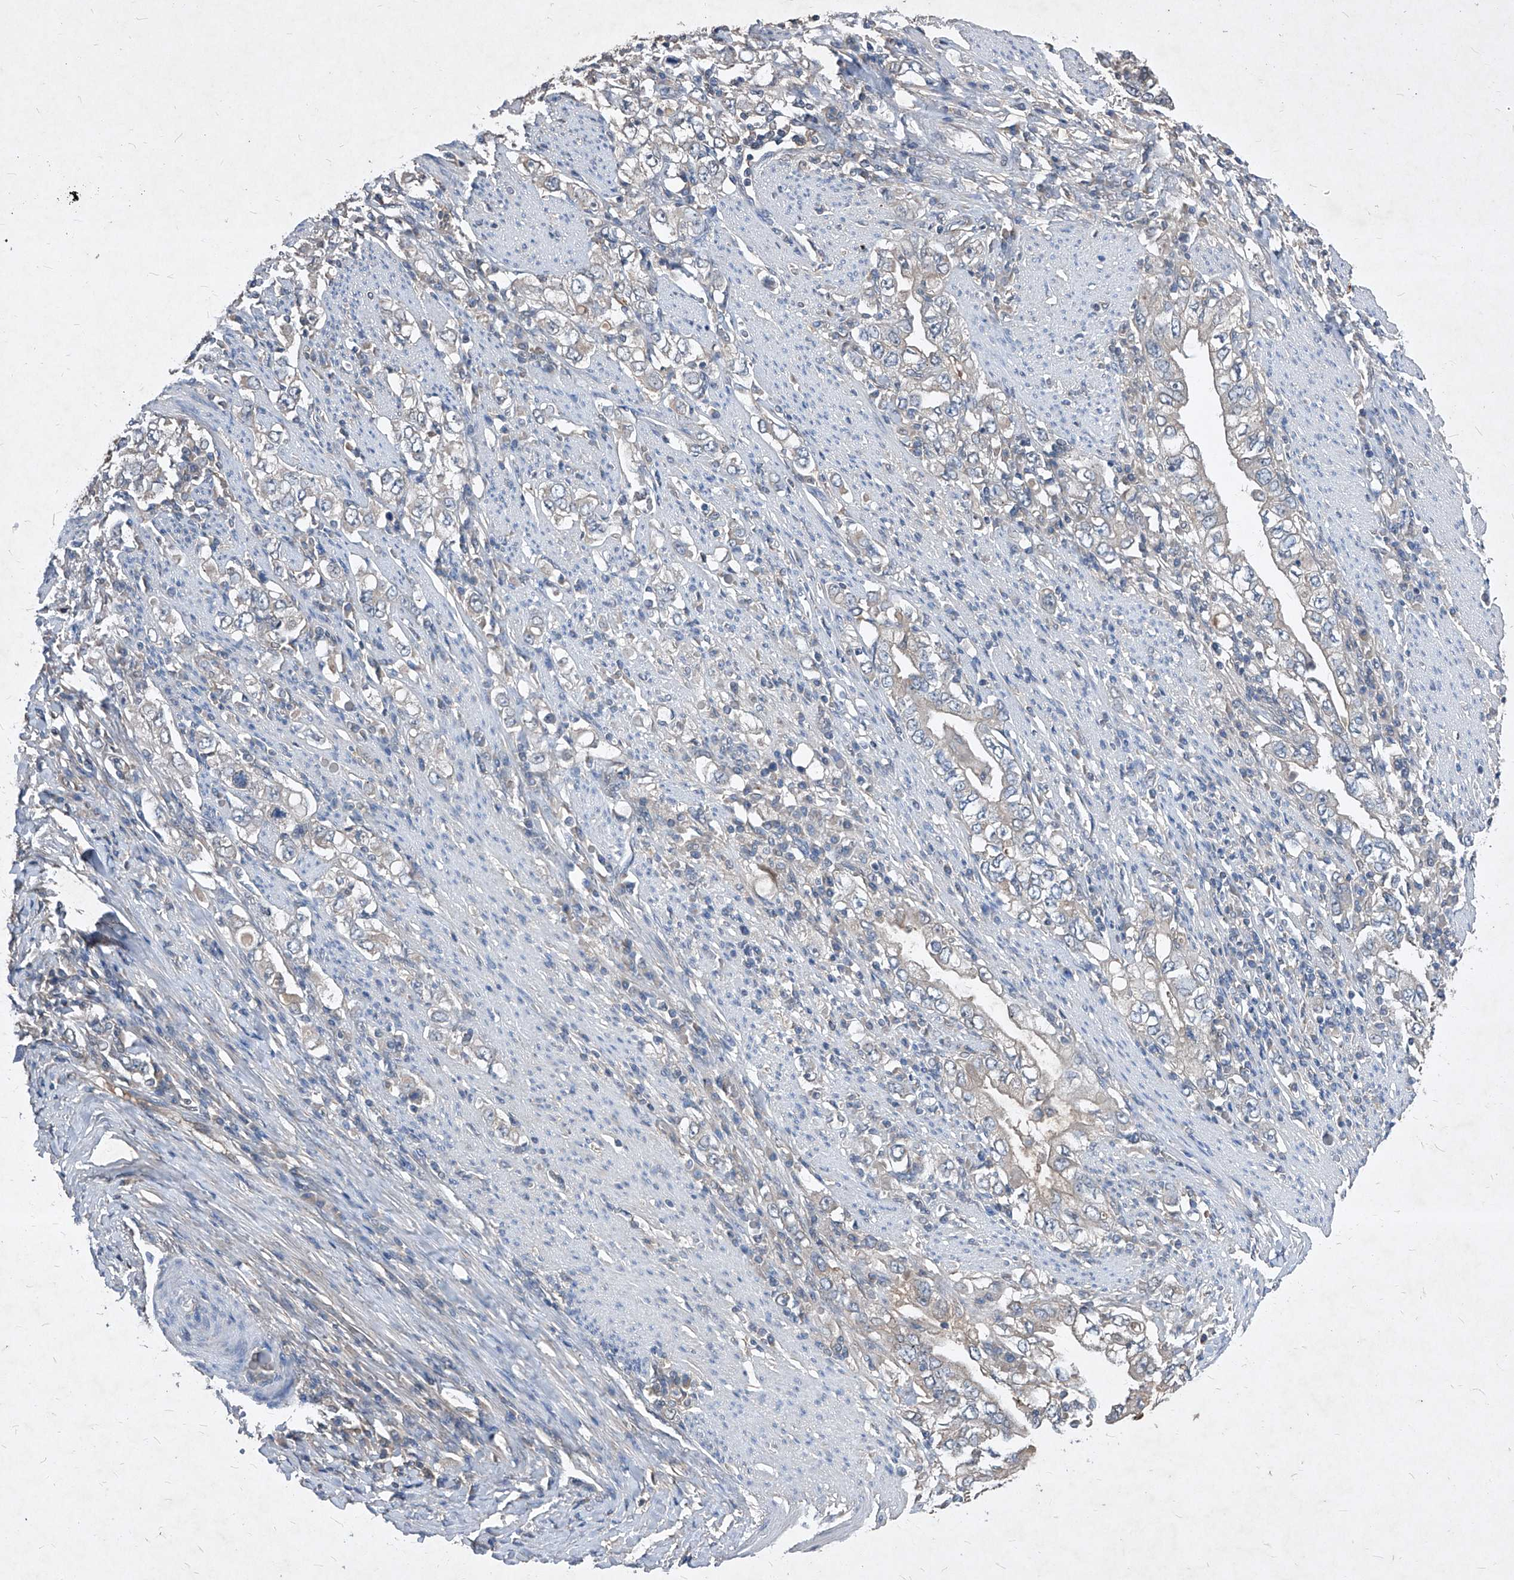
{"staining": {"intensity": "negative", "quantity": "none", "location": "none"}, "tissue": "stomach cancer", "cell_type": "Tumor cells", "image_type": "cancer", "snomed": [{"axis": "morphology", "description": "Adenocarcinoma, NOS"}, {"axis": "topography", "description": "Stomach, lower"}], "caption": "Immunohistochemical staining of stomach cancer displays no significant staining in tumor cells.", "gene": "SYNGR1", "patient": {"sex": "female", "age": 72}}